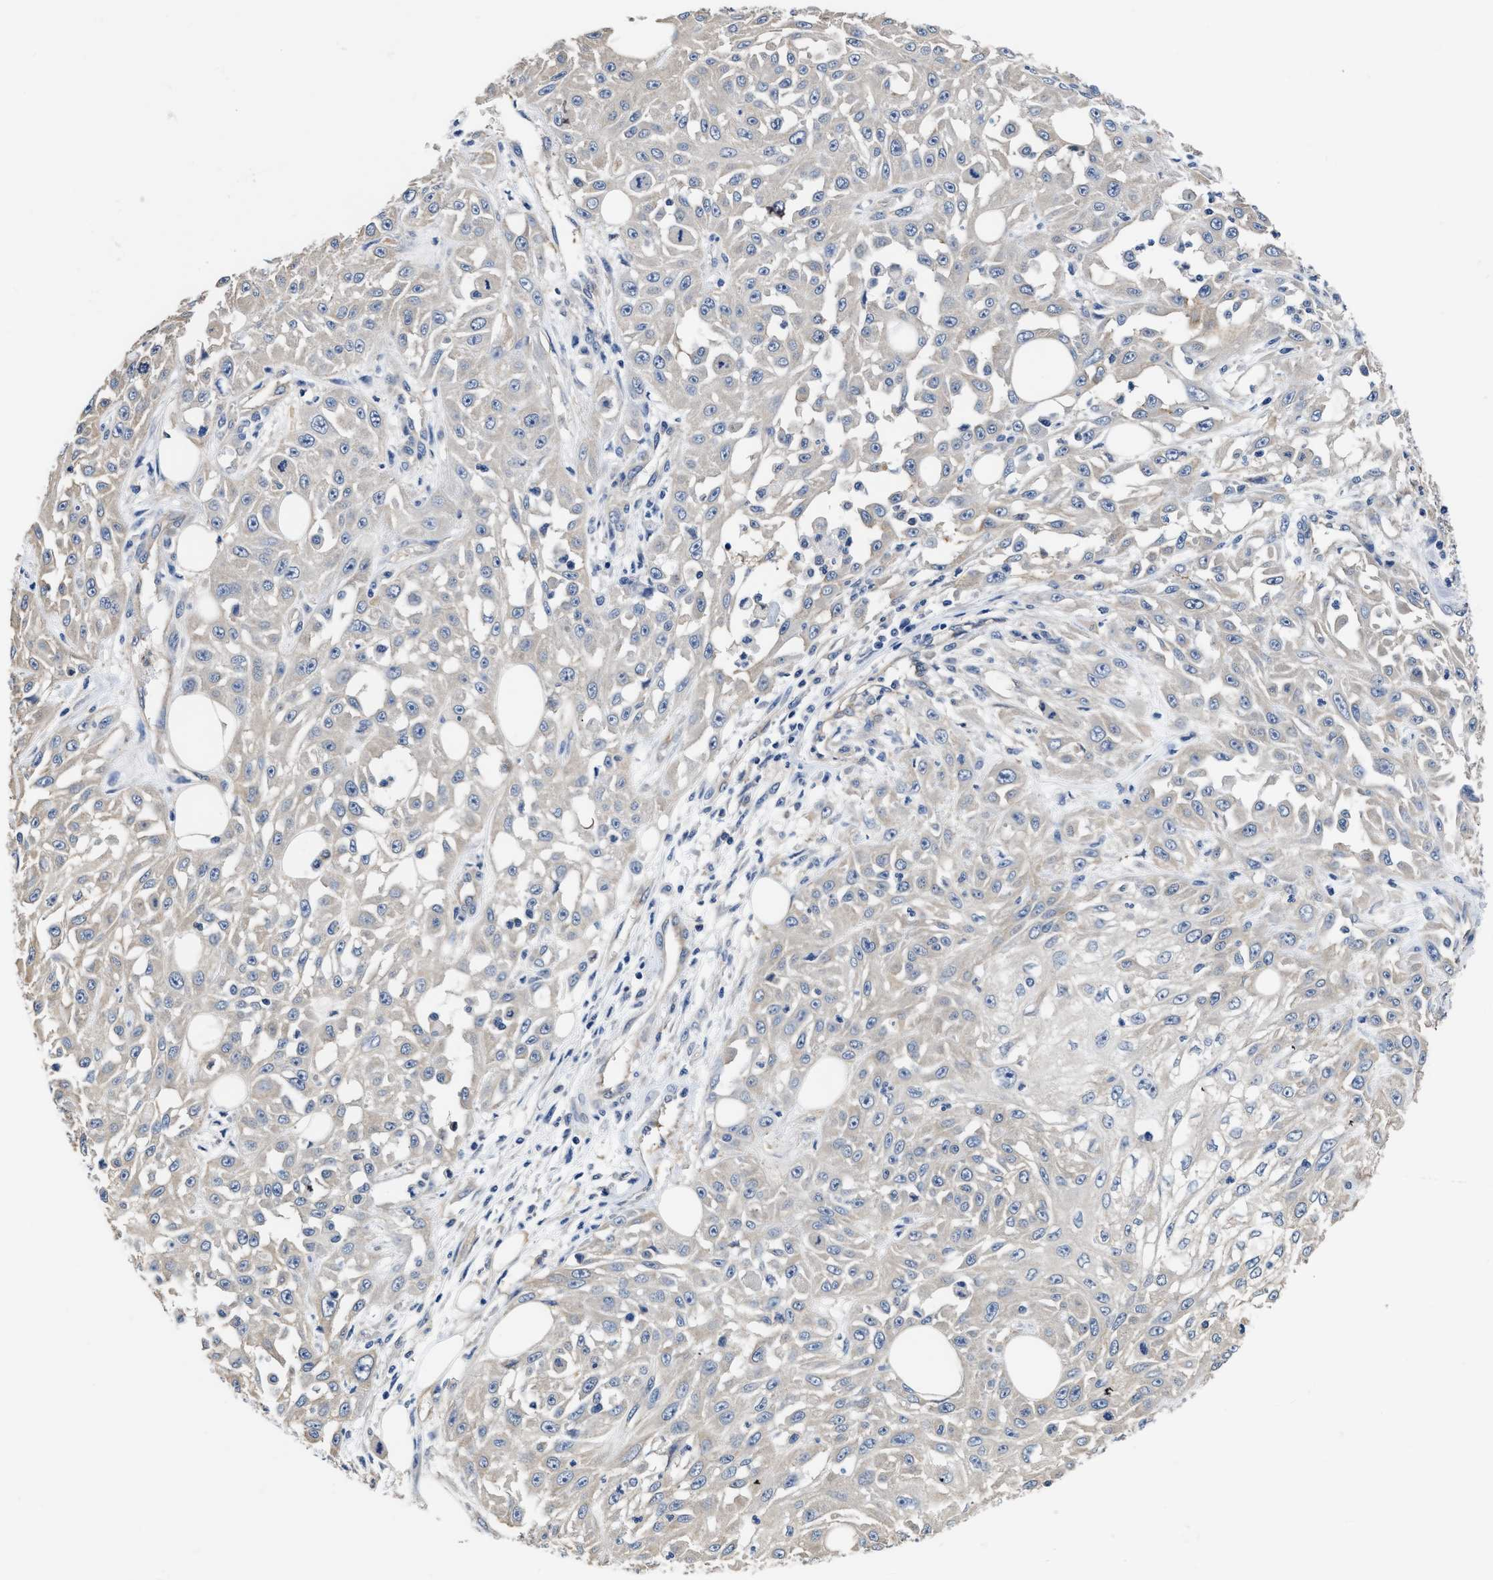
{"staining": {"intensity": "weak", "quantity": "<25%", "location": "cytoplasmic/membranous"}, "tissue": "skin cancer", "cell_type": "Tumor cells", "image_type": "cancer", "snomed": [{"axis": "morphology", "description": "Squamous cell carcinoma, NOS"}, {"axis": "morphology", "description": "Squamous cell carcinoma, metastatic, NOS"}, {"axis": "topography", "description": "Skin"}, {"axis": "topography", "description": "Lymph node"}], "caption": "High magnification brightfield microscopy of skin cancer (squamous cell carcinoma) stained with DAB (brown) and counterstained with hematoxylin (blue): tumor cells show no significant staining.", "gene": "C22orf42", "patient": {"sex": "male", "age": 75}}